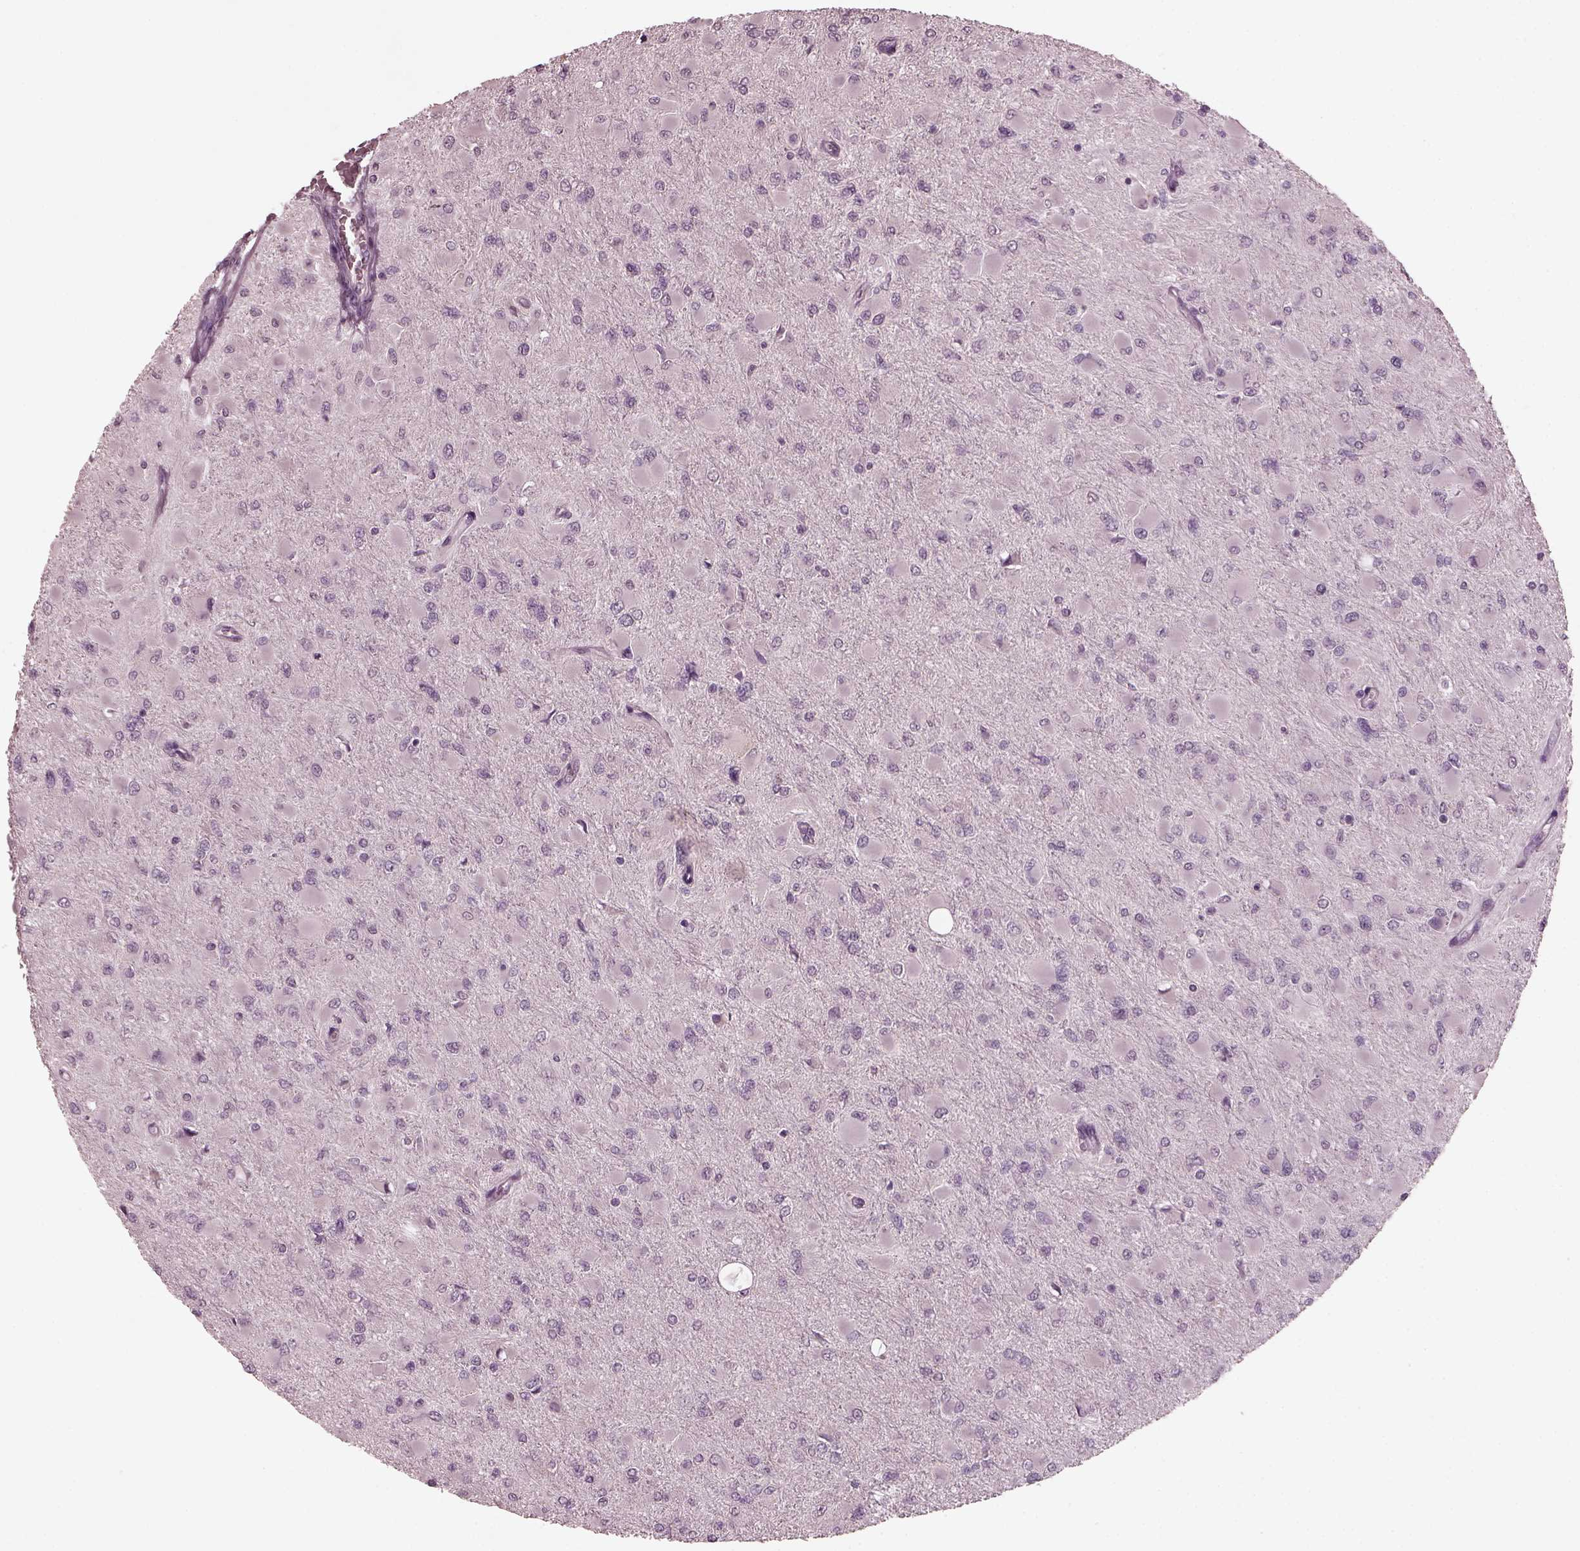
{"staining": {"intensity": "negative", "quantity": "none", "location": "none"}, "tissue": "glioma", "cell_type": "Tumor cells", "image_type": "cancer", "snomed": [{"axis": "morphology", "description": "Glioma, malignant, High grade"}, {"axis": "topography", "description": "Cerebral cortex"}], "caption": "Protein analysis of glioma demonstrates no significant staining in tumor cells. (DAB (3,3'-diaminobenzidine) IHC, high magnification).", "gene": "RCVRN", "patient": {"sex": "female", "age": 36}}